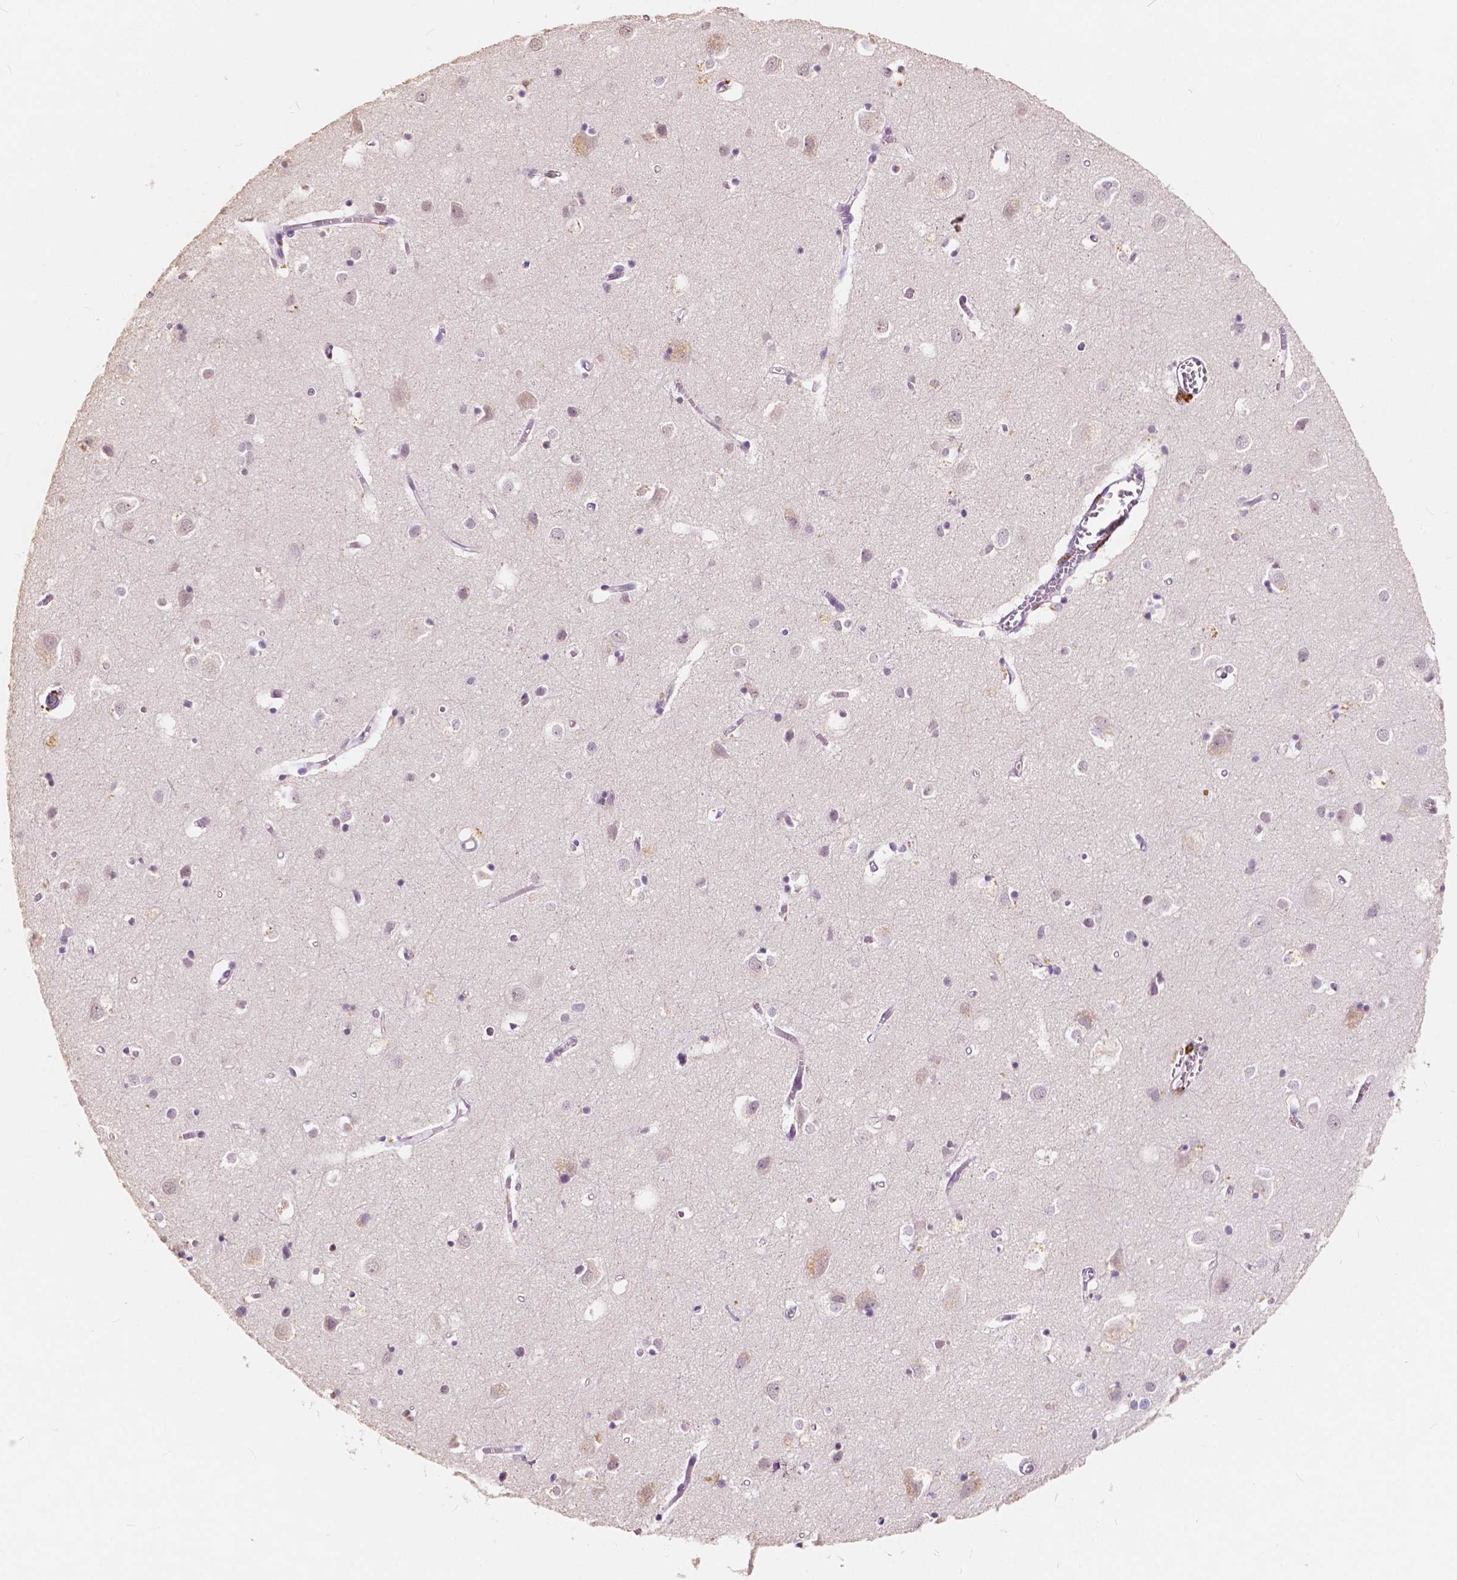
{"staining": {"intensity": "negative", "quantity": "none", "location": "none"}, "tissue": "cerebral cortex", "cell_type": "Endothelial cells", "image_type": "normal", "snomed": [{"axis": "morphology", "description": "Normal tissue, NOS"}, {"axis": "topography", "description": "Cerebral cortex"}], "caption": "Immunohistochemical staining of normal cerebral cortex demonstrates no significant expression in endothelial cells.", "gene": "SOX15", "patient": {"sex": "male", "age": 70}}